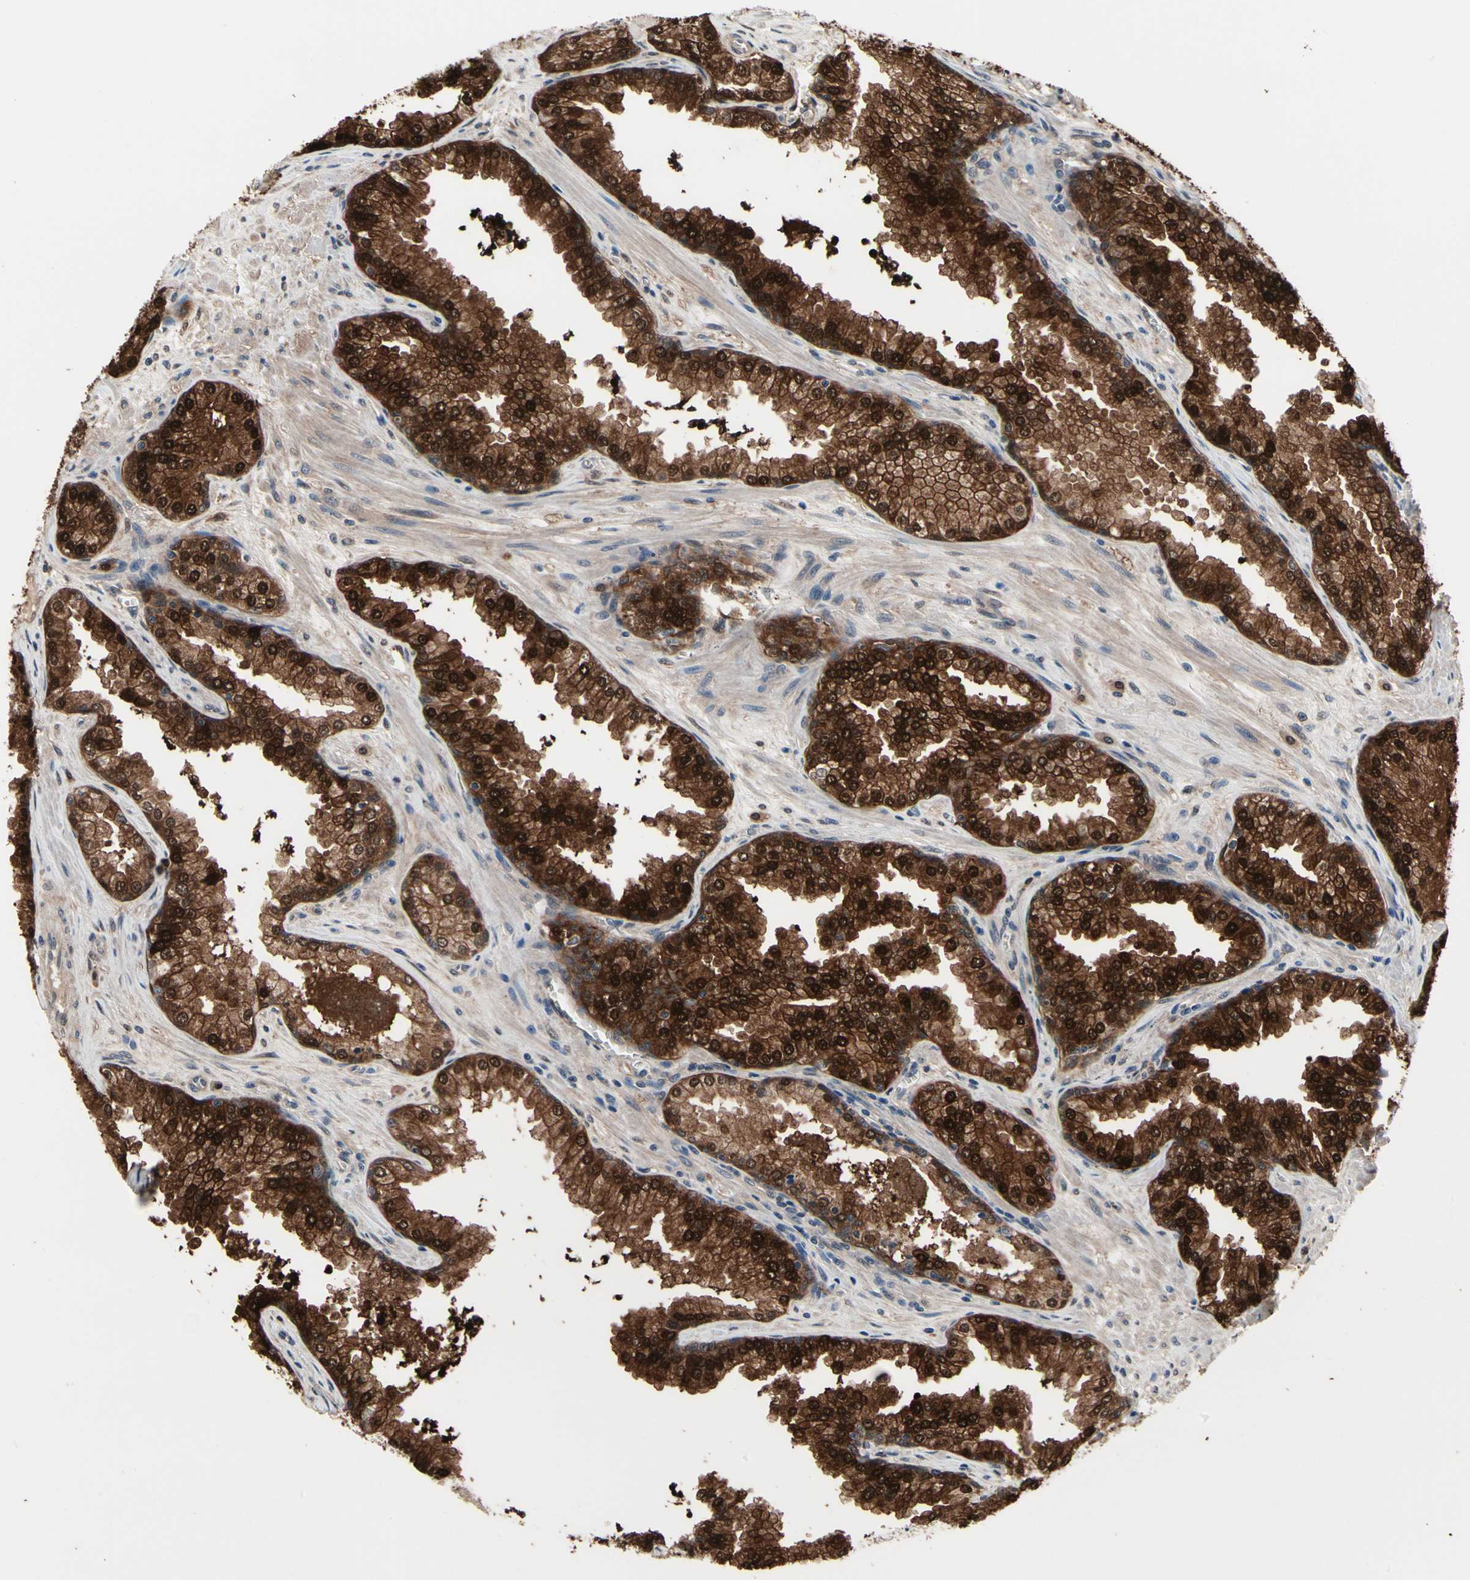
{"staining": {"intensity": "strong", "quantity": ">75%", "location": "cytoplasmic/membranous,nuclear"}, "tissue": "prostate cancer", "cell_type": "Tumor cells", "image_type": "cancer", "snomed": [{"axis": "morphology", "description": "Adenocarcinoma, Low grade"}, {"axis": "topography", "description": "Prostate"}], "caption": "A brown stain highlights strong cytoplasmic/membranous and nuclear expression of a protein in human prostate adenocarcinoma (low-grade) tumor cells.", "gene": "PRDX6", "patient": {"sex": "male", "age": 60}}